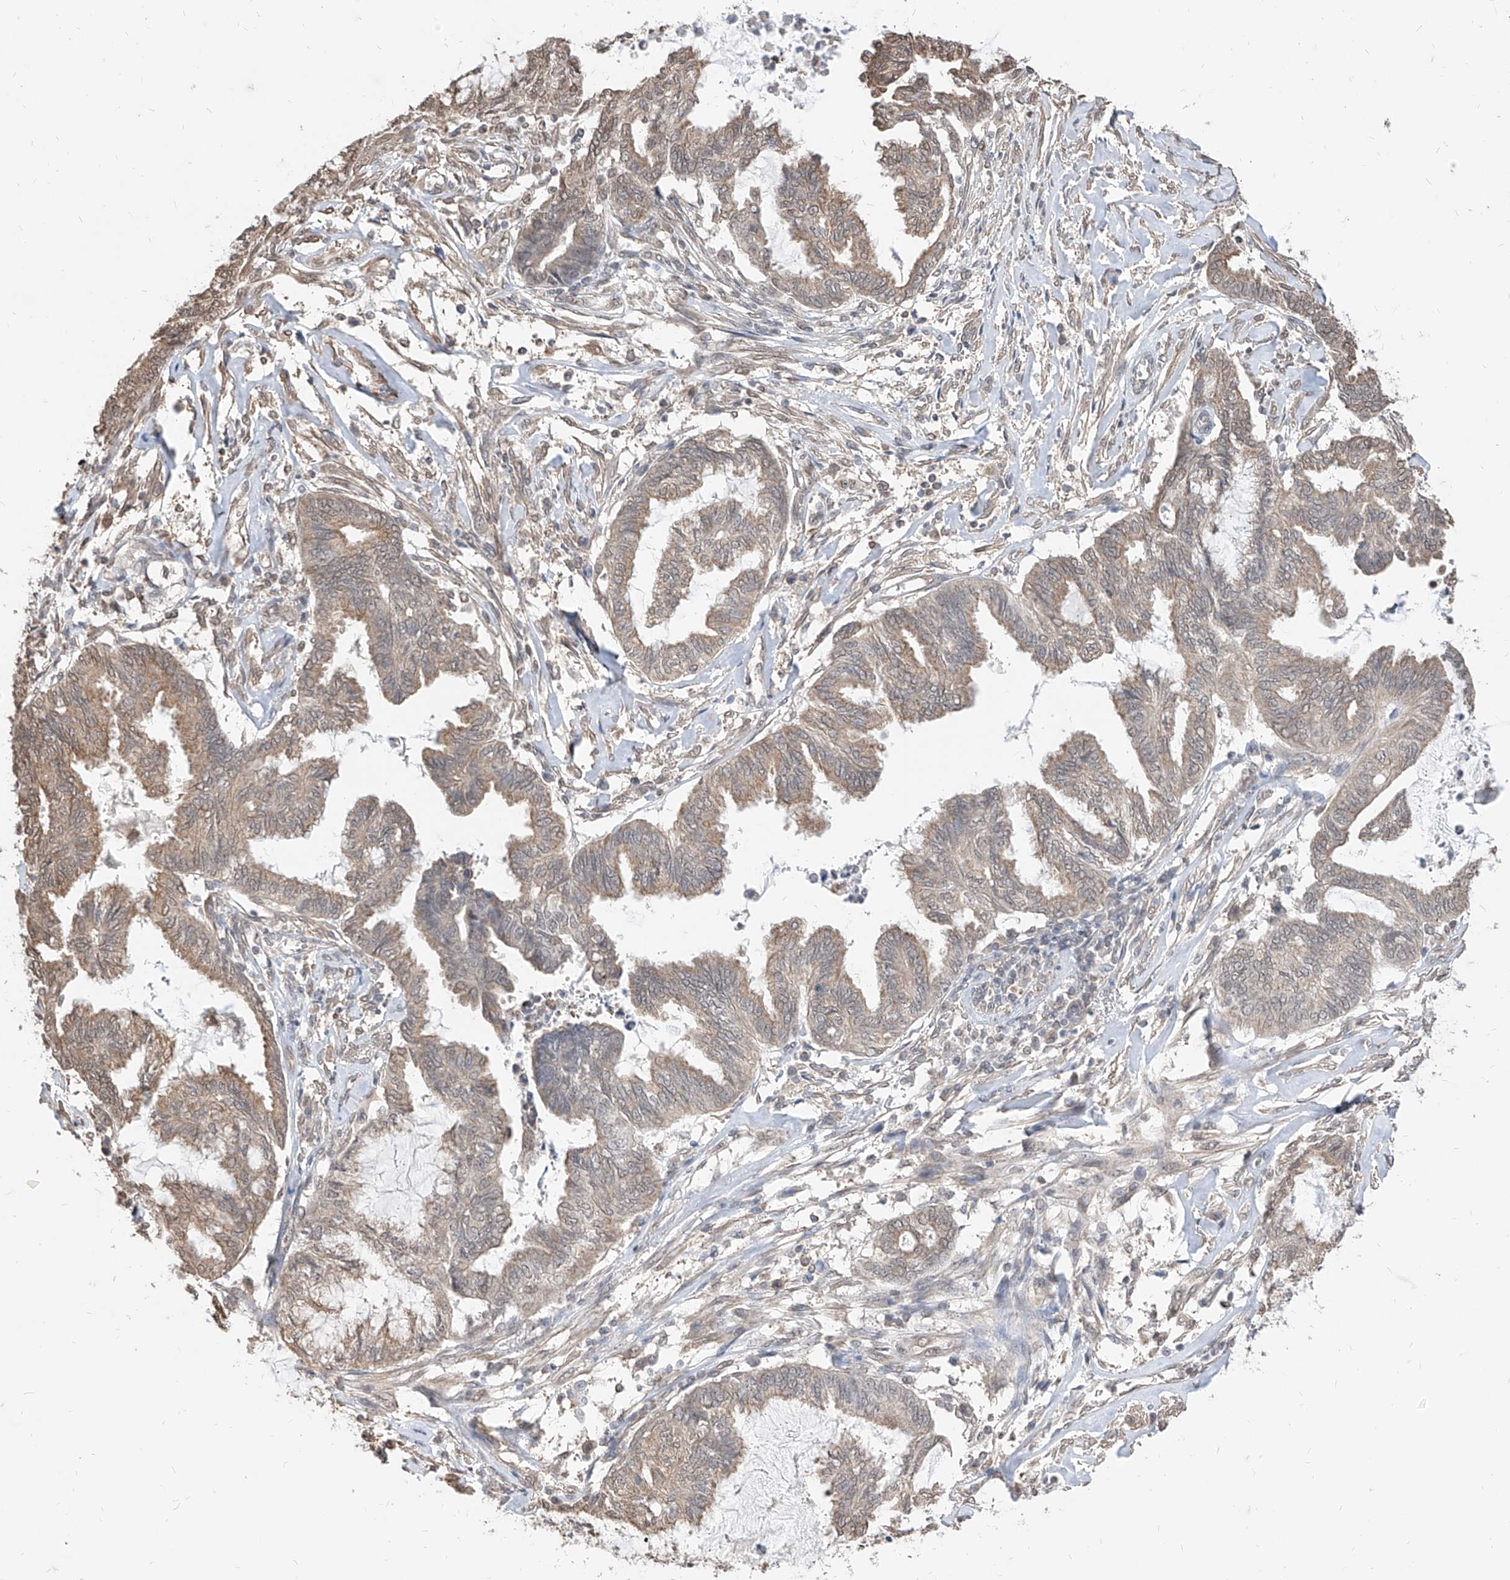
{"staining": {"intensity": "weak", "quantity": ">75%", "location": "cytoplasmic/membranous"}, "tissue": "endometrial cancer", "cell_type": "Tumor cells", "image_type": "cancer", "snomed": [{"axis": "morphology", "description": "Adenocarcinoma, NOS"}, {"axis": "topography", "description": "Endometrium"}], "caption": "Endometrial adenocarcinoma tissue exhibits weak cytoplasmic/membranous staining in approximately >75% of tumor cells, visualized by immunohistochemistry.", "gene": "C8orf82", "patient": {"sex": "female", "age": 86}}